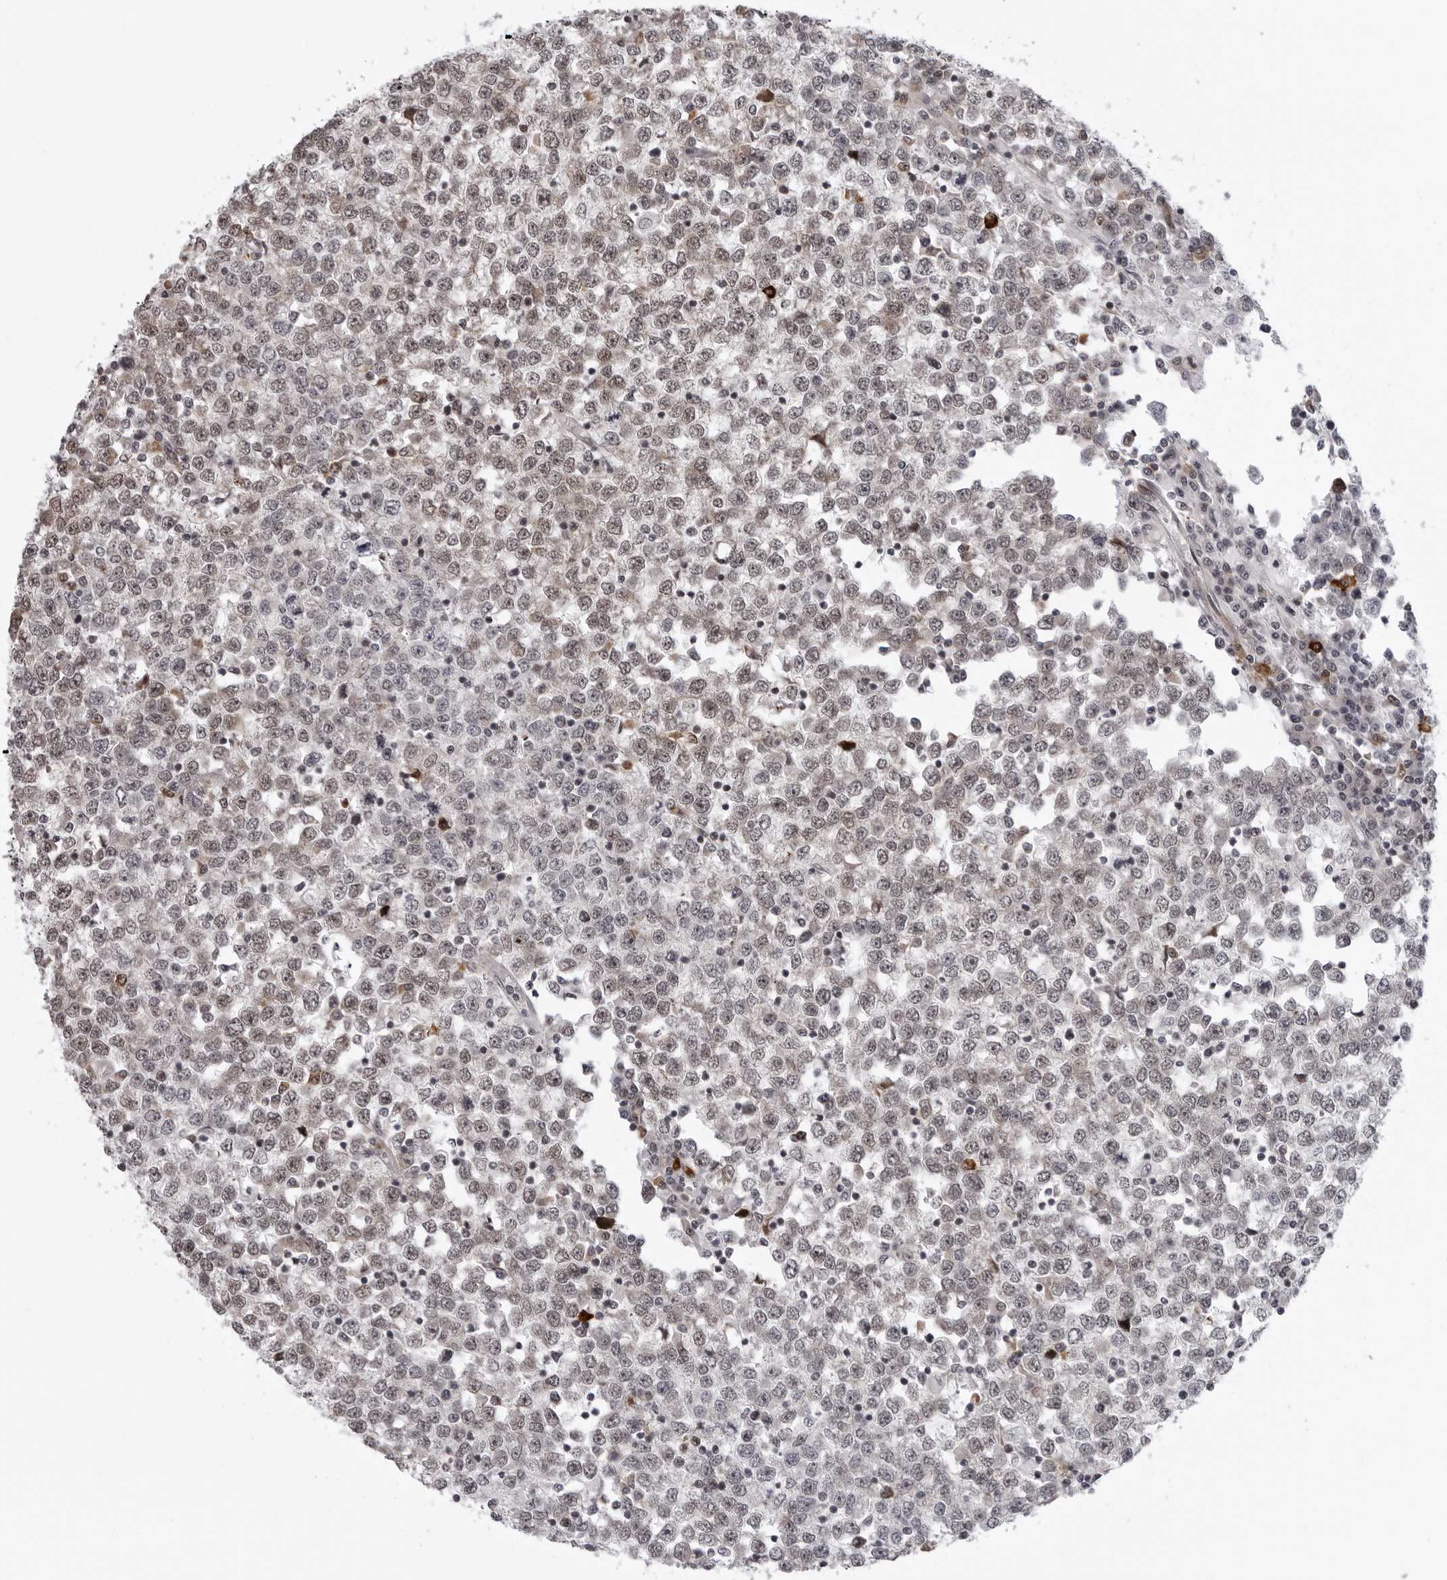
{"staining": {"intensity": "weak", "quantity": "<25%", "location": "nuclear"}, "tissue": "testis cancer", "cell_type": "Tumor cells", "image_type": "cancer", "snomed": [{"axis": "morphology", "description": "Seminoma, NOS"}, {"axis": "topography", "description": "Testis"}], "caption": "The micrograph shows no significant positivity in tumor cells of testis cancer (seminoma).", "gene": "GCSAML", "patient": {"sex": "male", "age": 65}}